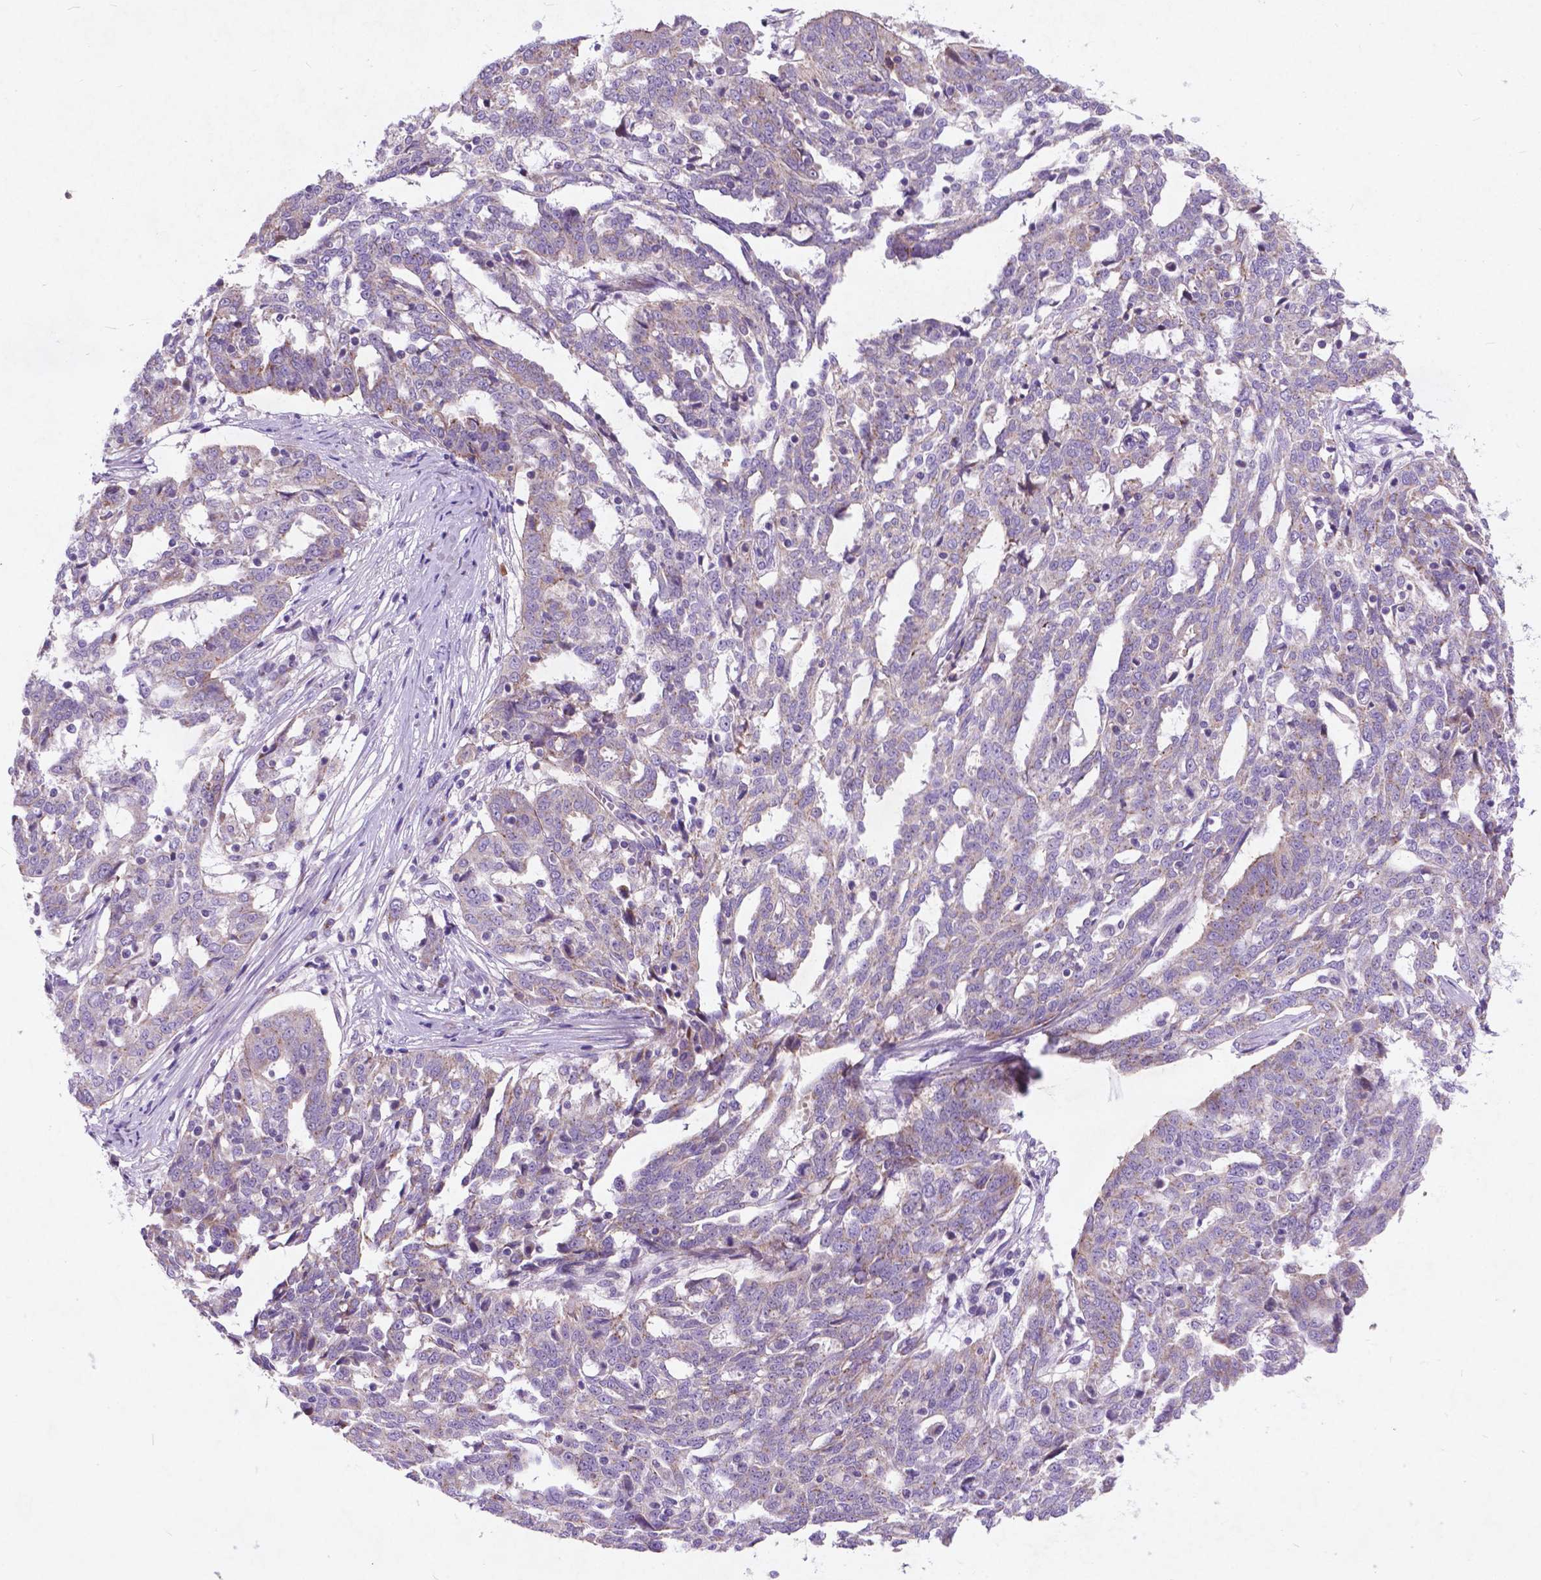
{"staining": {"intensity": "weak", "quantity": "<25%", "location": "cytoplasmic/membranous"}, "tissue": "ovarian cancer", "cell_type": "Tumor cells", "image_type": "cancer", "snomed": [{"axis": "morphology", "description": "Cystadenocarcinoma, serous, NOS"}, {"axis": "topography", "description": "Ovary"}], "caption": "Ovarian cancer (serous cystadenocarcinoma) was stained to show a protein in brown. There is no significant positivity in tumor cells. The staining is performed using DAB brown chromogen with nuclei counter-stained in using hematoxylin.", "gene": "ATG4D", "patient": {"sex": "female", "age": 67}}